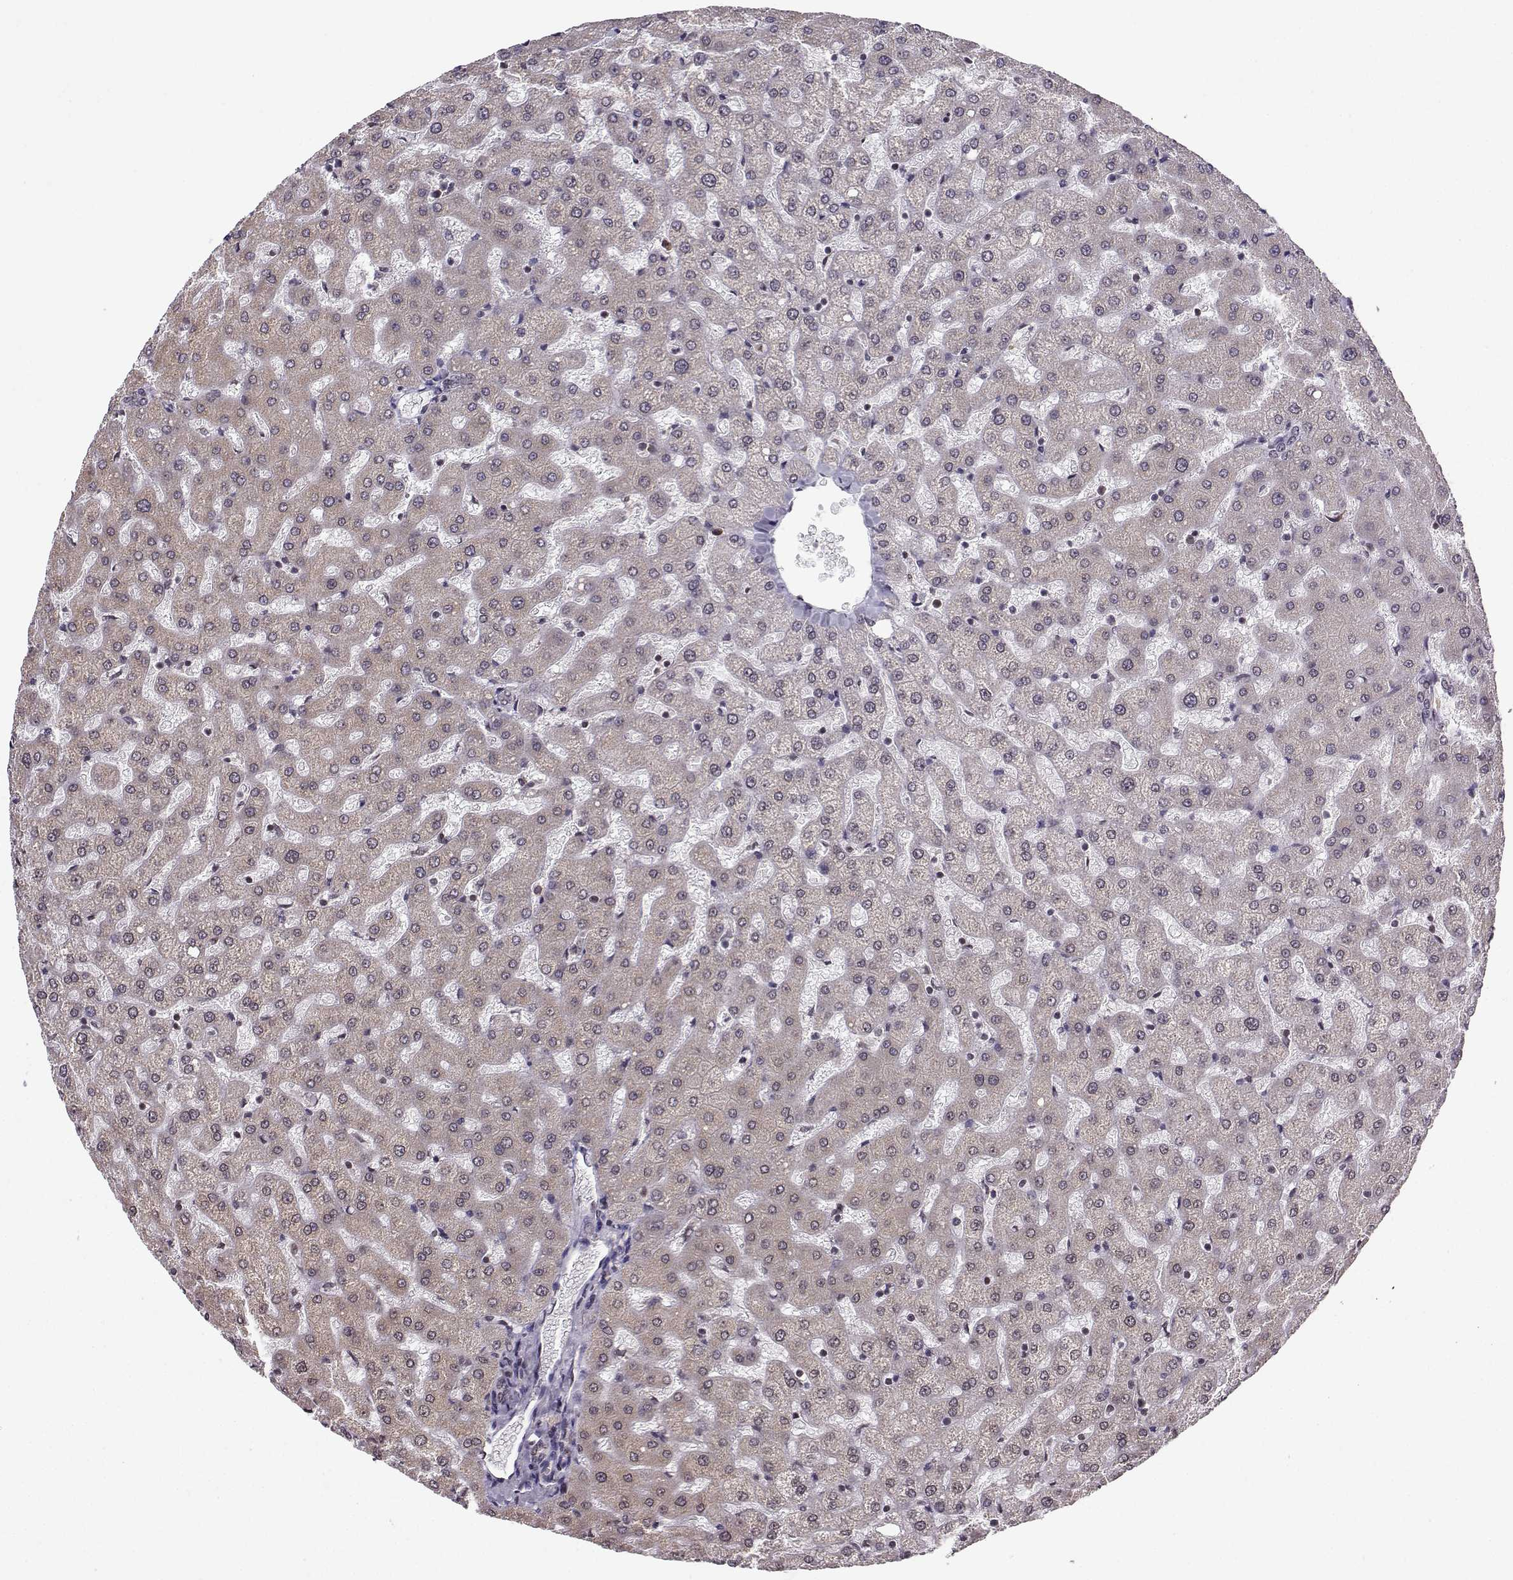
{"staining": {"intensity": "negative", "quantity": "none", "location": "none"}, "tissue": "liver", "cell_type": "Cholangiocytes", "image_type": "normal", "snomed": [{"axis": "morphology", "description": "Normal tissue, NOS"}, {"axis": "topography", "description": "Liver"}], "caption": "Benign liver was stained to show a protein in brown. There is no significant positivity in cholangiocytes.", "gene": "EZH1", "patient": {"sex": "female", "age": 50}}